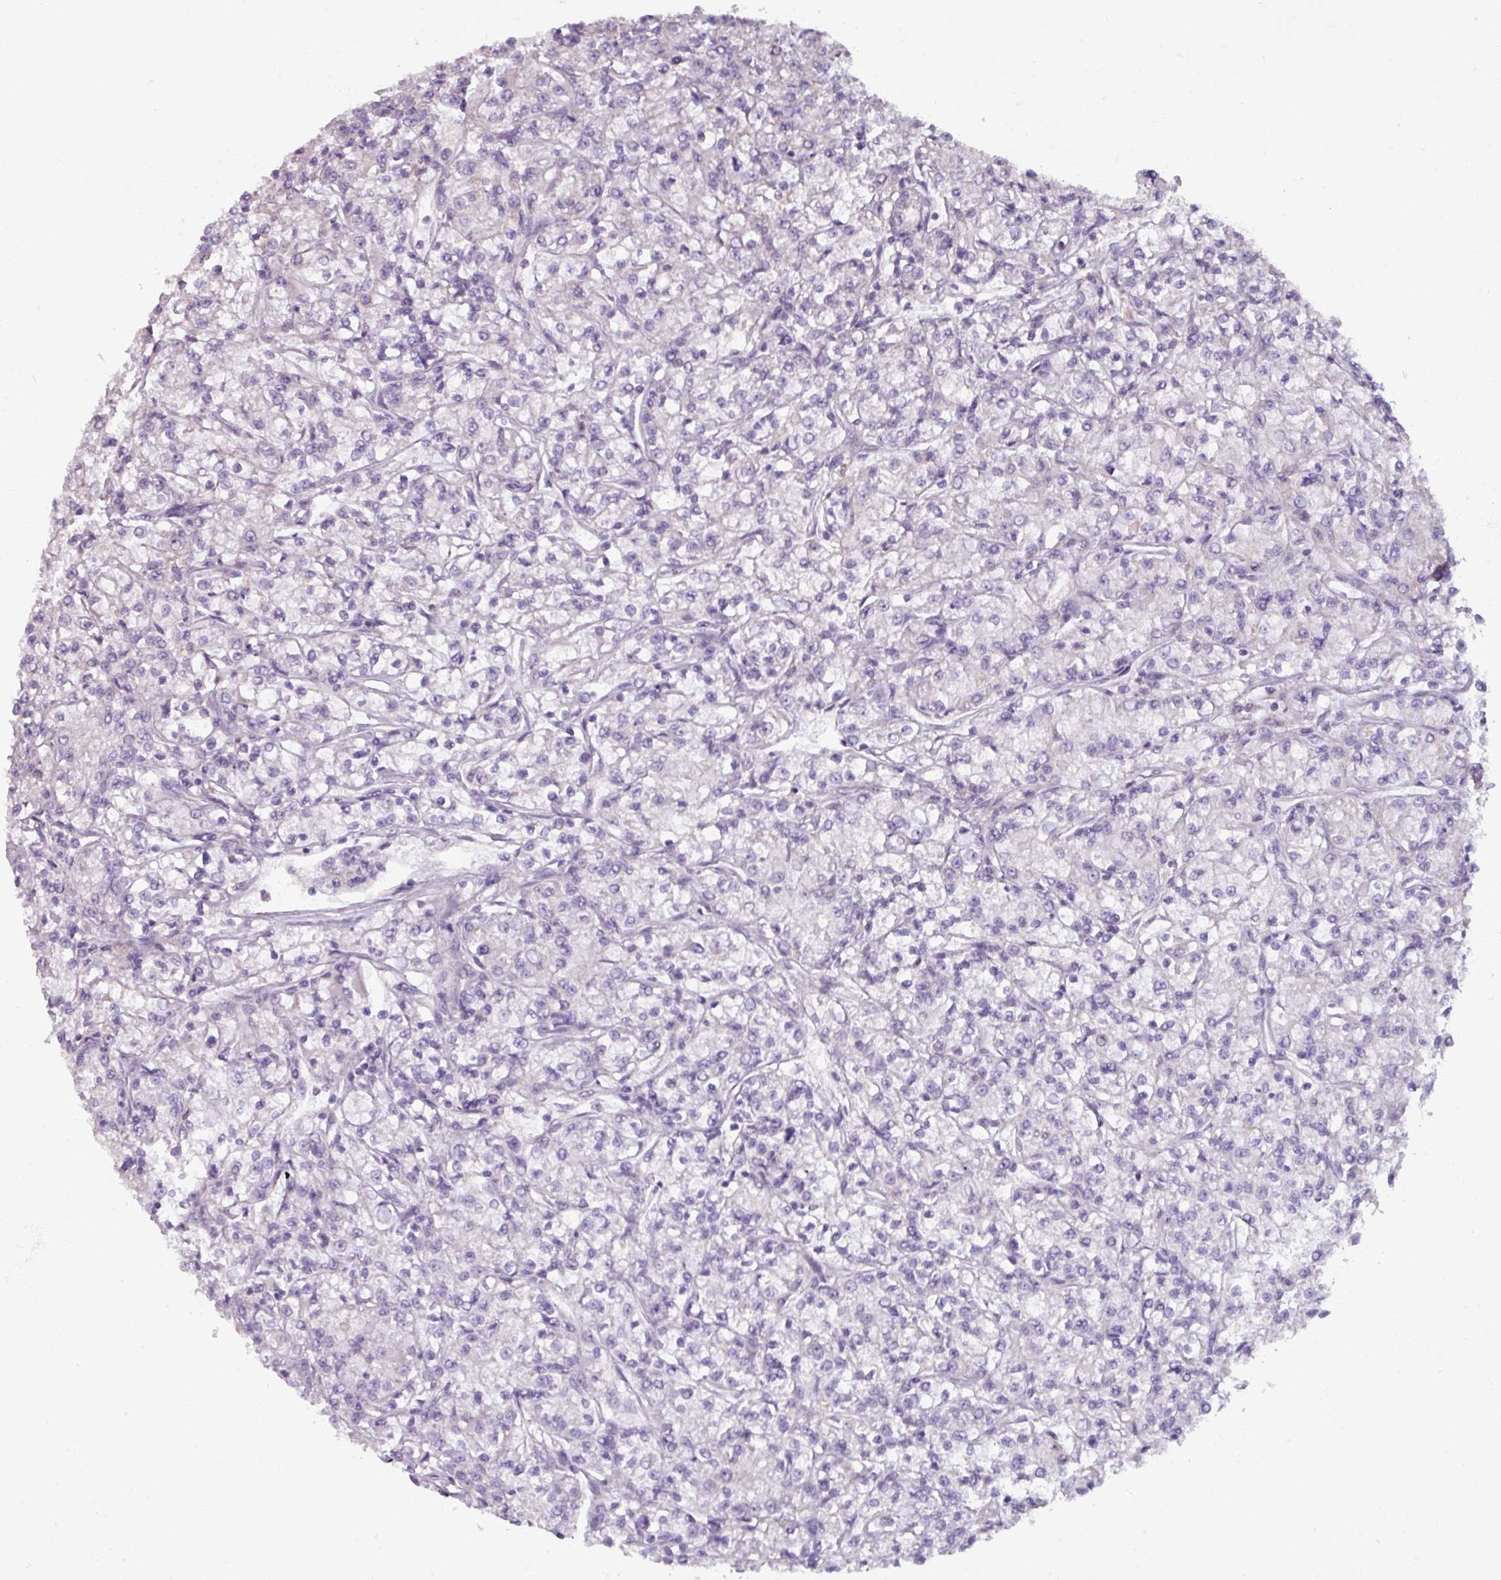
{"staining": {"intensity": "negative", "quantity": "none", "location": "none"}, "tissue": "renal cancer", "cell_type": "Tumor cells", "image_type": "cancer", "snomed": [{"axis": "morphology", "description": "Adenocarcinoma, NOS"}, {"axis": "topography", "description": "Kidney"}], "caption": "IHC micrograph of neoplastic tissue: renal cancer (adenocarcinoma) stained with DAB demonstrates no significant protein positivity in tumor cells.", "gene": "SPESP1", "patient": {"sex": "female", "age": 59}}